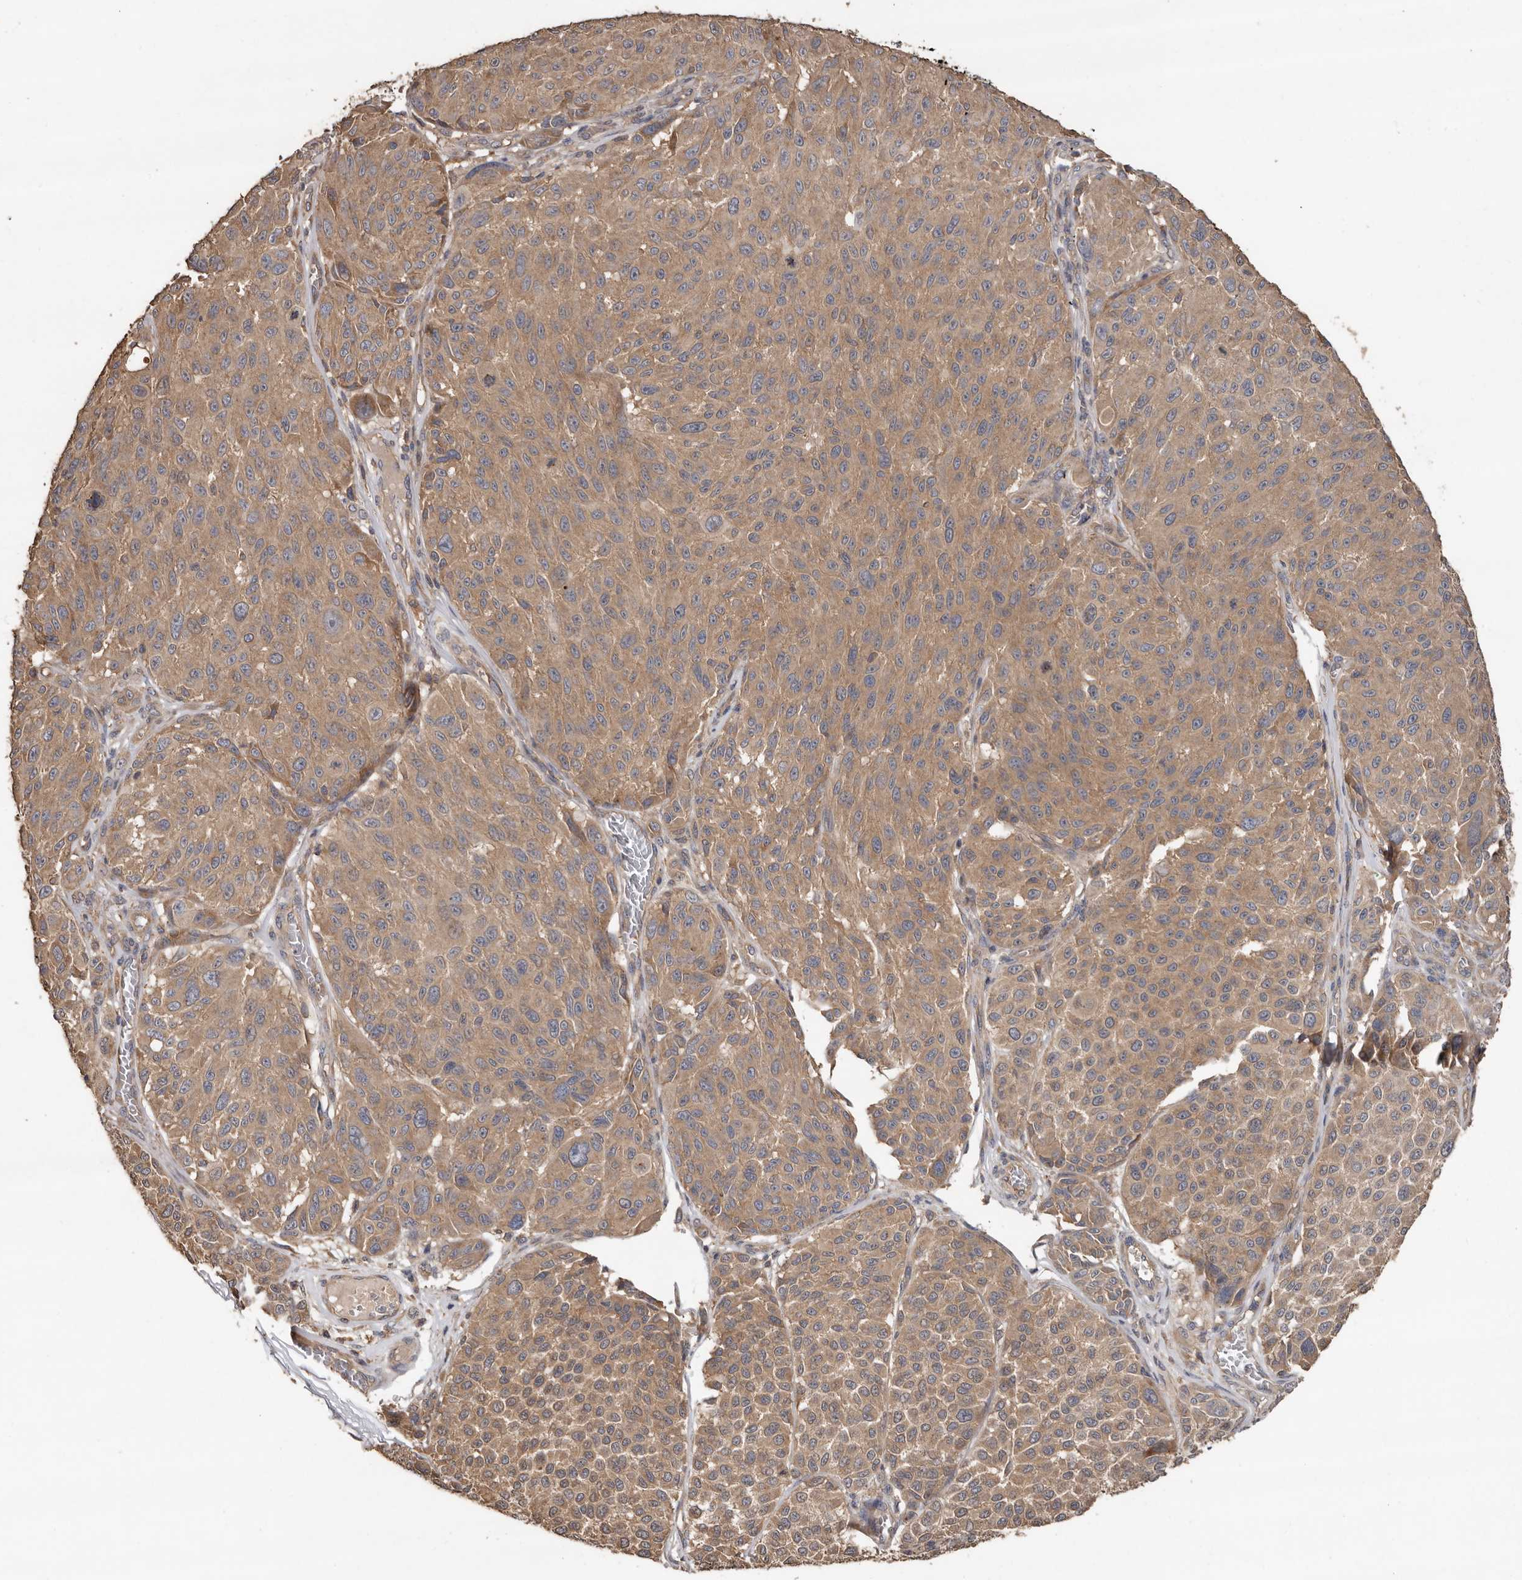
{"staining": {"intensity": "moderate", "quantity": ">75%", "location": "cytoplasmic/membranous"}, "tissue": "melanoma", "cell_type": "Tumor cells", "image_type": "cancer", "snomed": [{"axis": "morphology", "description": "Malignant melanoma, NOS"}, {"axis": "topography", "description": "Skin"}], "caption": "This histopathology image displays immunohistochemistry (IHC) staining of melanoma, with medium moderate cytoplasmic/membranous staining in about >75% of tumor cells.", "gene": "FLCN", "patient": {"sex": "male", "age": 83}}